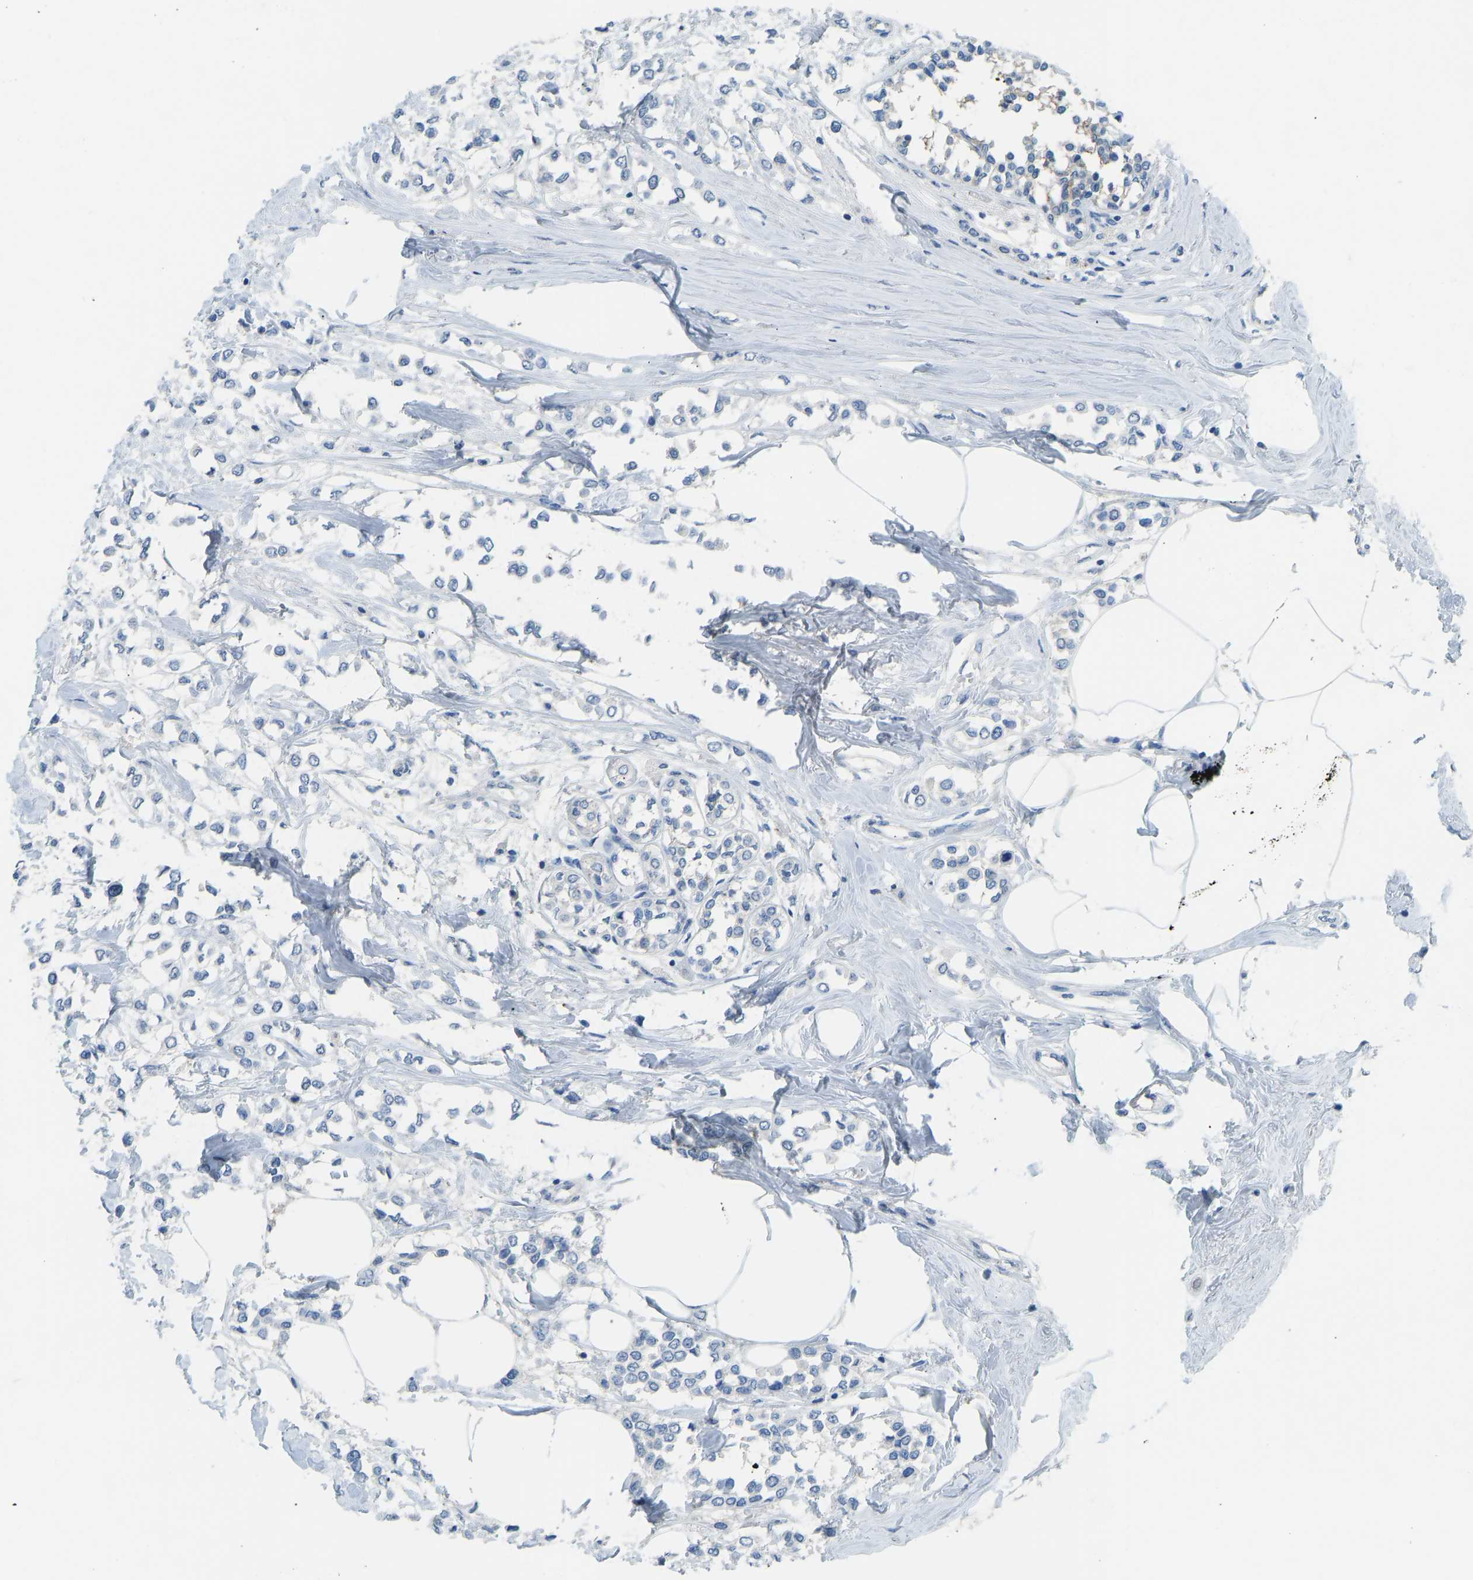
{"staining": {"intensity": "negative", "quantity": "none", "location": "none"}, "tissue": "breast cancer", "cell_type": "Tumor cells", "image_type": "cancer", "snomed": [{"axis": "morphology", "description": "Lobular carcinoma"}, {"axis": "topography", "description": "Breast"}], "caption": "This histopathology image is of breast lobular carcinoma stained with IHC to label a protein in brown with the nuclei are counter-stained blue. There is no staining in tumor cells.", "gene": "ATP1A1", "patient": {"sex": "female", "age": 51}}